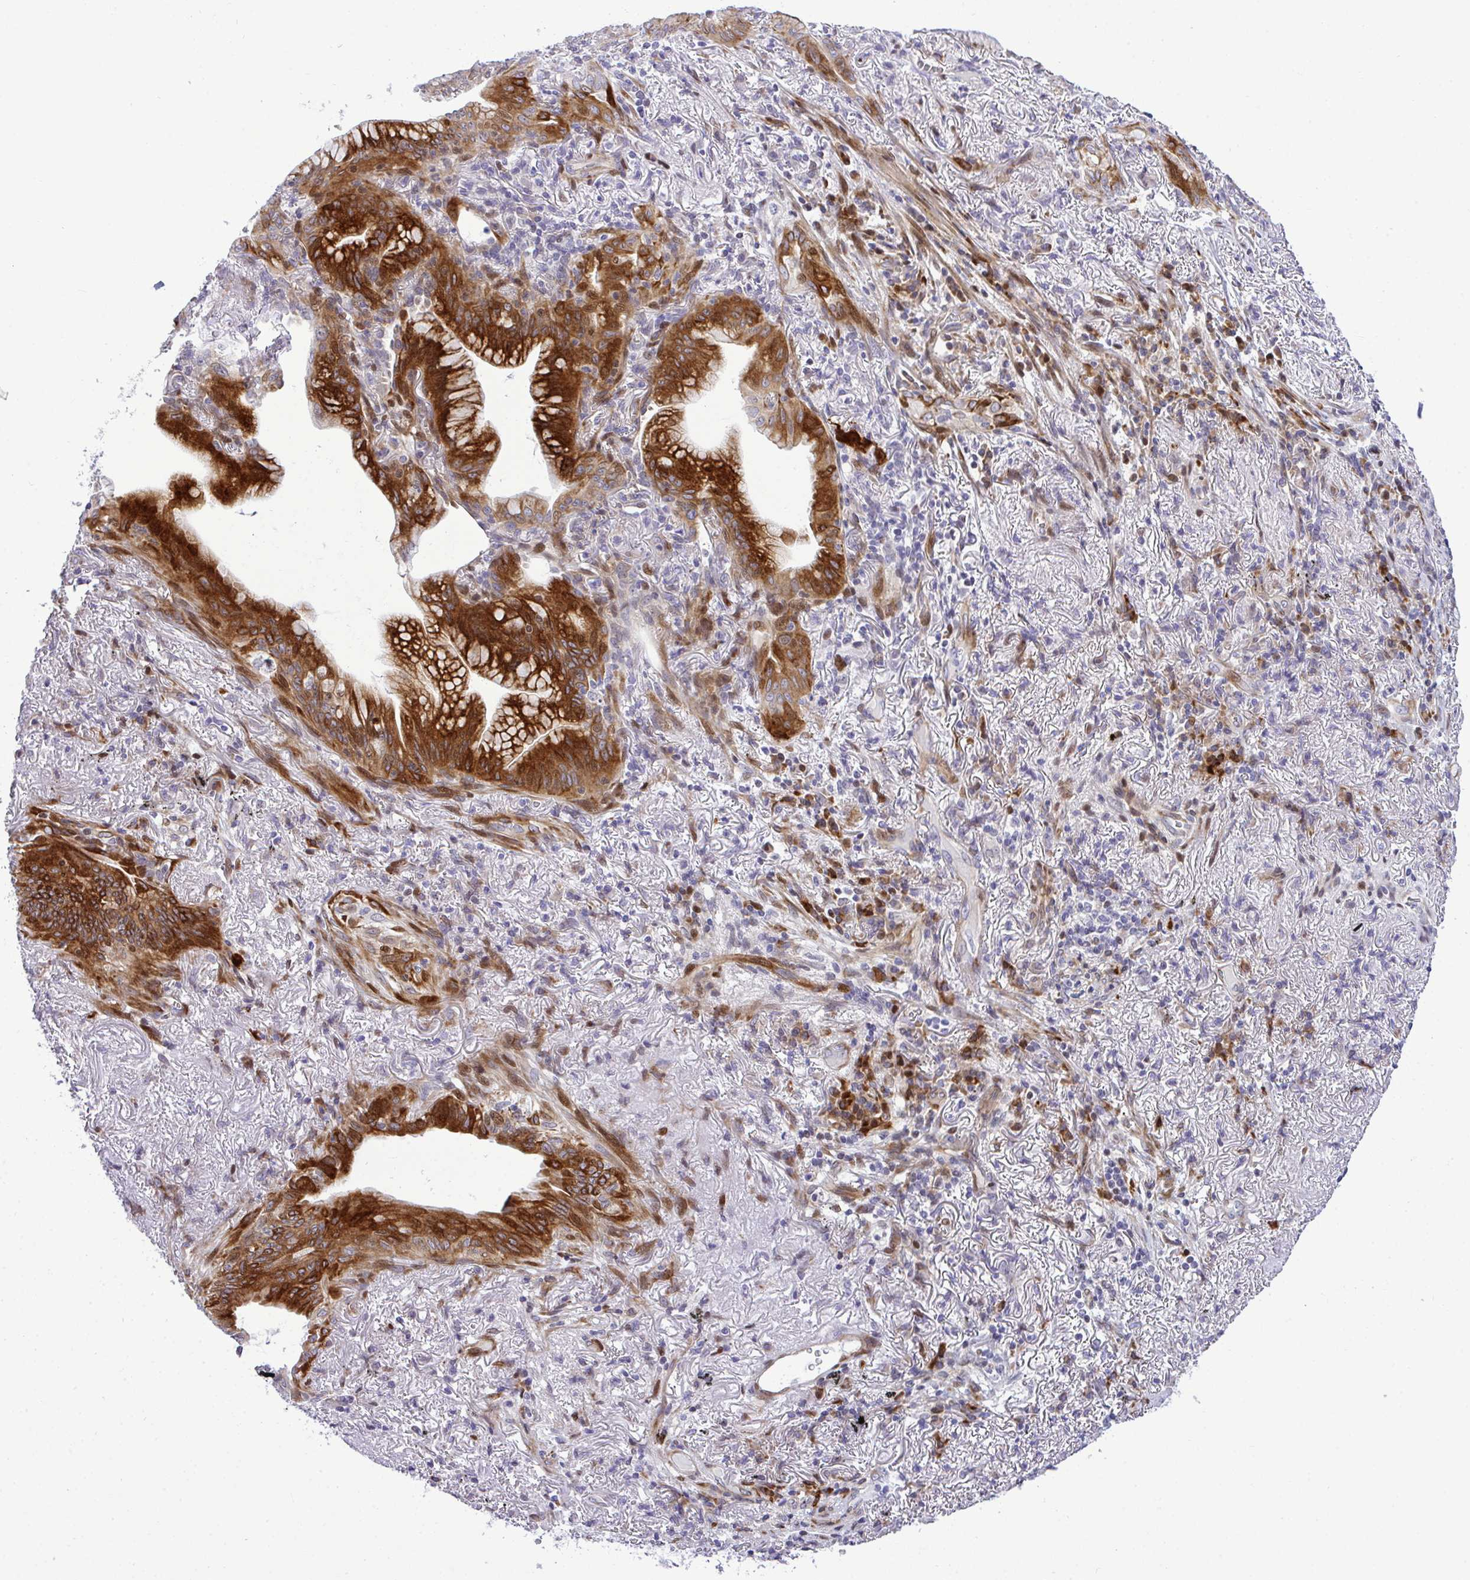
{"staining": {"intensity": "strong", "quantity": ">75%", "location": "cytoplasmic/membranous,nuclear"}, "tissue": "lung cancer", "cell_type": "Tumor cells", "image_type": "cancer", "snomed": [{"axis": "morphology", "description": "Adenocarcinoma, NOS"}, {"axis": "topography", "description": "Lung"}], "caption": "Immunohistochemistry staining of adenocarcinoma (lung), which reveals high levels of strong cytoplasmic/membranous and nuclear positivity in about >75% of tumor cells indicating strong cytoplasmic/membranous and nuclear protein positivity. The staining was performed using DAB (brown) for protein detection and nuclei were counterstained in hematoxylin (blue).", "gene": "CASTOR2", "patient": {"sex": "male", "age": 77}}